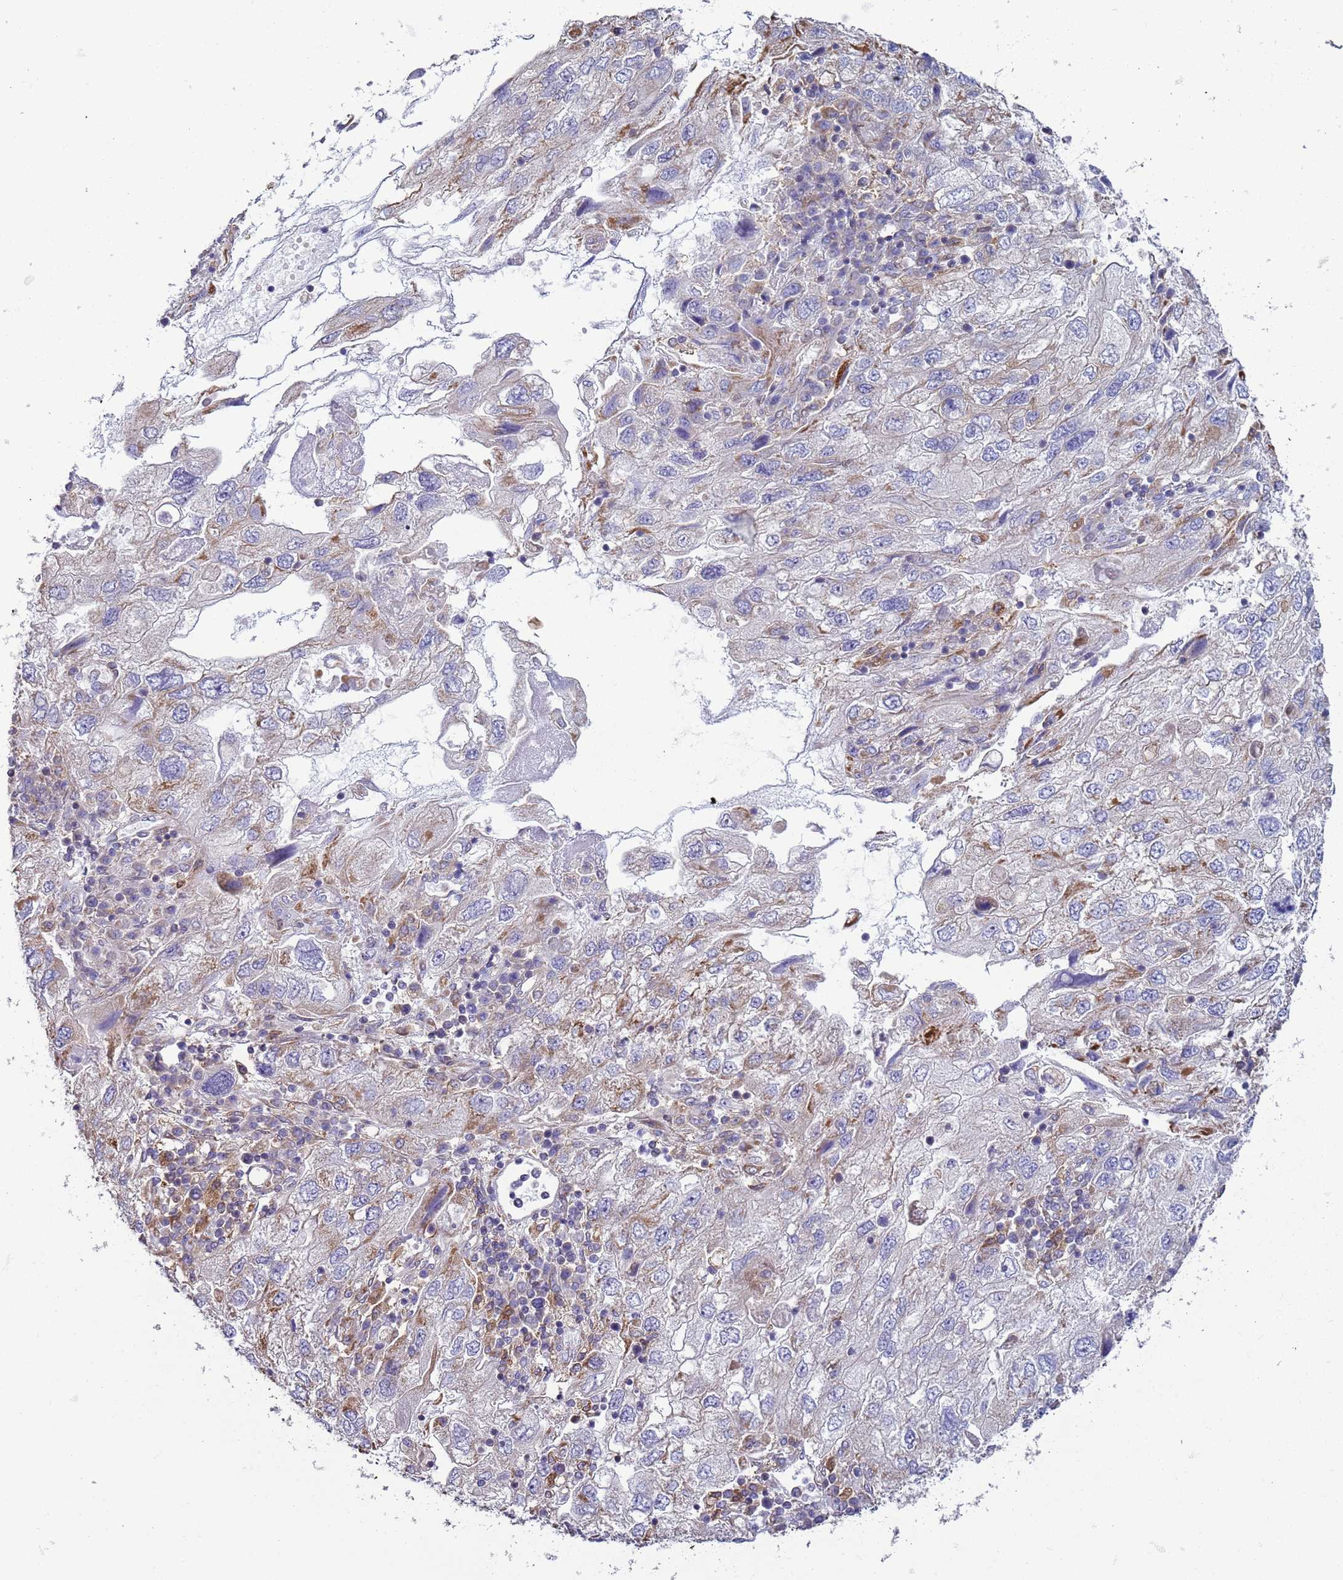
{"staining": {"intensity": "weak", "quantity": "<25%", "location": "cytoplasmic/membranous"}, "tissue": "endometrial cancer", "cell_type": "Tumor cells", "image_type": "cancer", "snomed": [{"axis": "morphology", "description": "Adenocarcinoma, NOS"}, {"axis": "topography", "description": "Endometrium"}], "caption": "This is a micrograph of immunohistochemistry staining of endometrial adenocarcinoma, which shows no expression in tumor cells.", "gene": "DIP2B", "patient": {"sex": "female", "age": 49}}